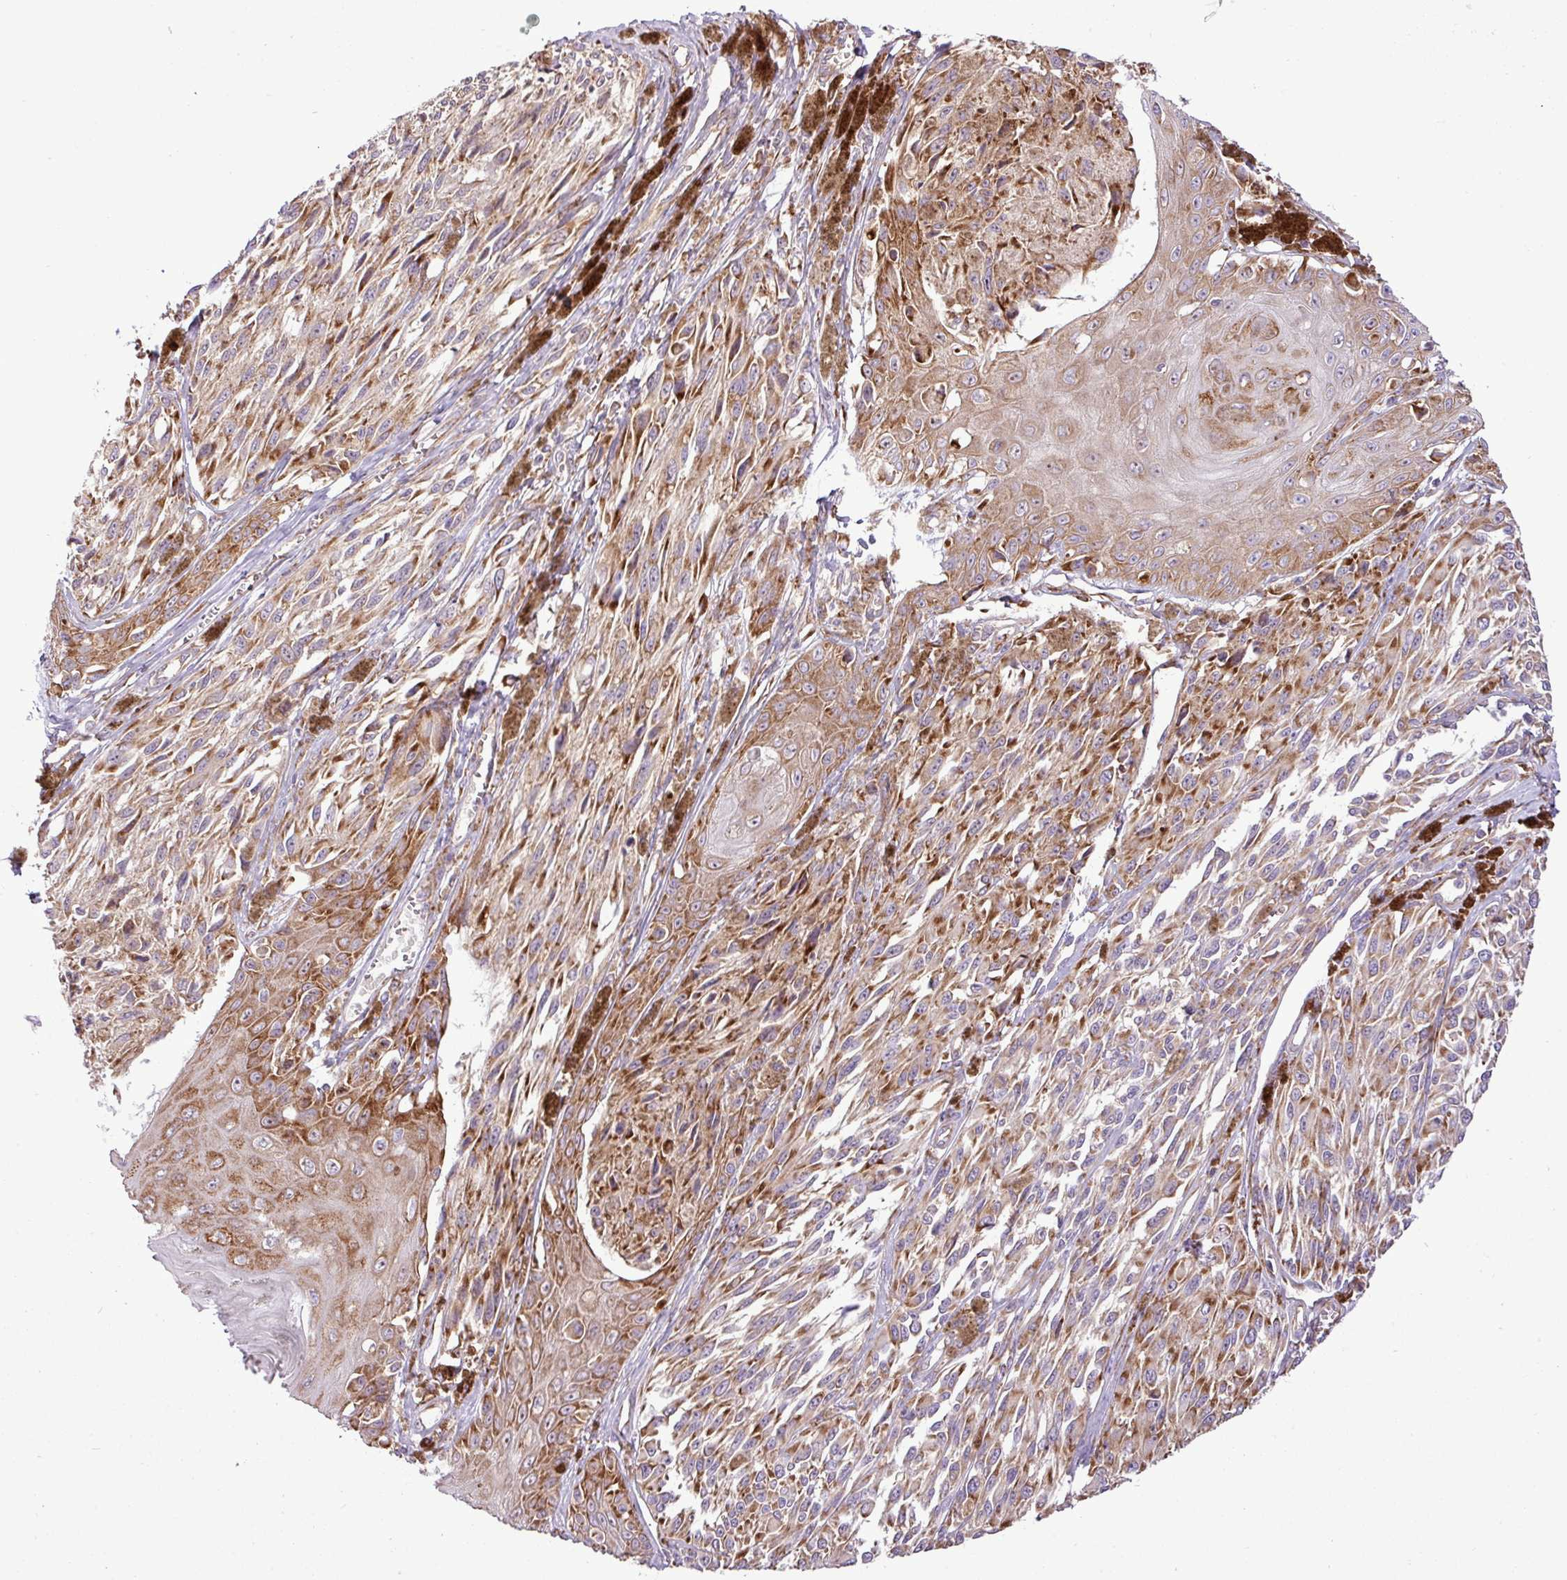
{"staining": {"intensity": "moderate", "quantity": "25%-75%", "location": "cytoplasmic/membranous"}, "tissue": "melanoma", "cell_type": "Tumor cells", "image_type": "cancer", "snomed": [{"axis": "morphology", "description": "Malignant melanoma, NOS"}, {"axis": "topography", "description": "Skin"}], "caption": "An image of human melanoma stained for a protein displays moderate cytoplasmic/membranous brown staining in tumor cells.", "gene": "RPL13", "patient": {"sex": "male", "age": 94}}